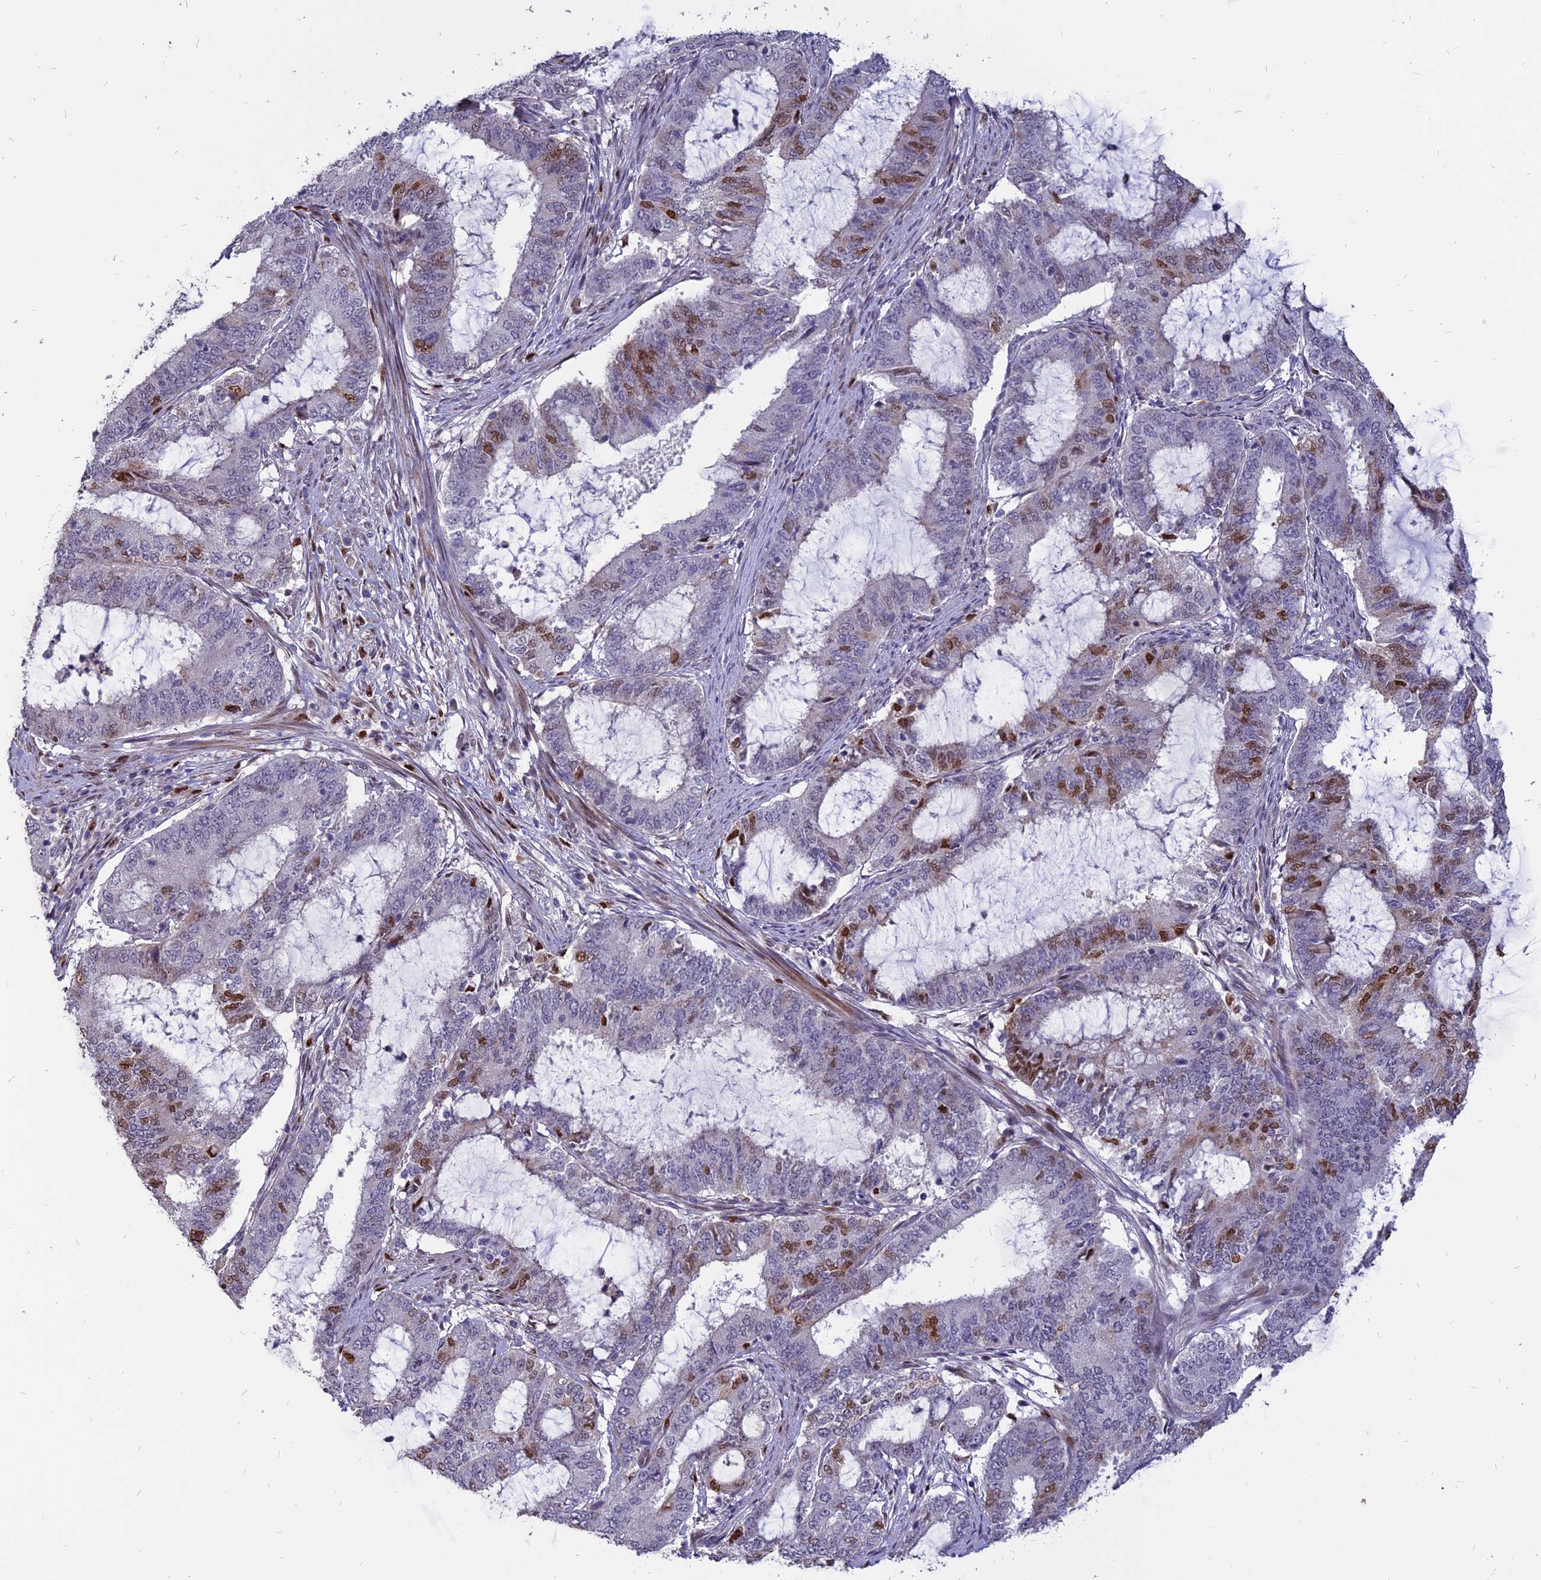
{"staining": {"intensity": "moderate", "quantity": "<25%", "location": "nuclear"}, "tissue": "endometrial cancer", "cell_type": "Tumor cells", "image_type": "cancer", "snomed": [{"axis": "morphology", "description": "Adenocarcinoma, NOS"}, {"axis": "topography", "description": "Endometrium"}], "caption": "Tumor cells demonstrate moderate nuclear staining in about <25% of cells in adenocarcinoma (endometrial). (DAB (3,3'-diaminobenzidine) IHC with brightfield microscopy, high magnification).", "gene": "TMEM263", "patient": {"sex": "female", "age": 51}}